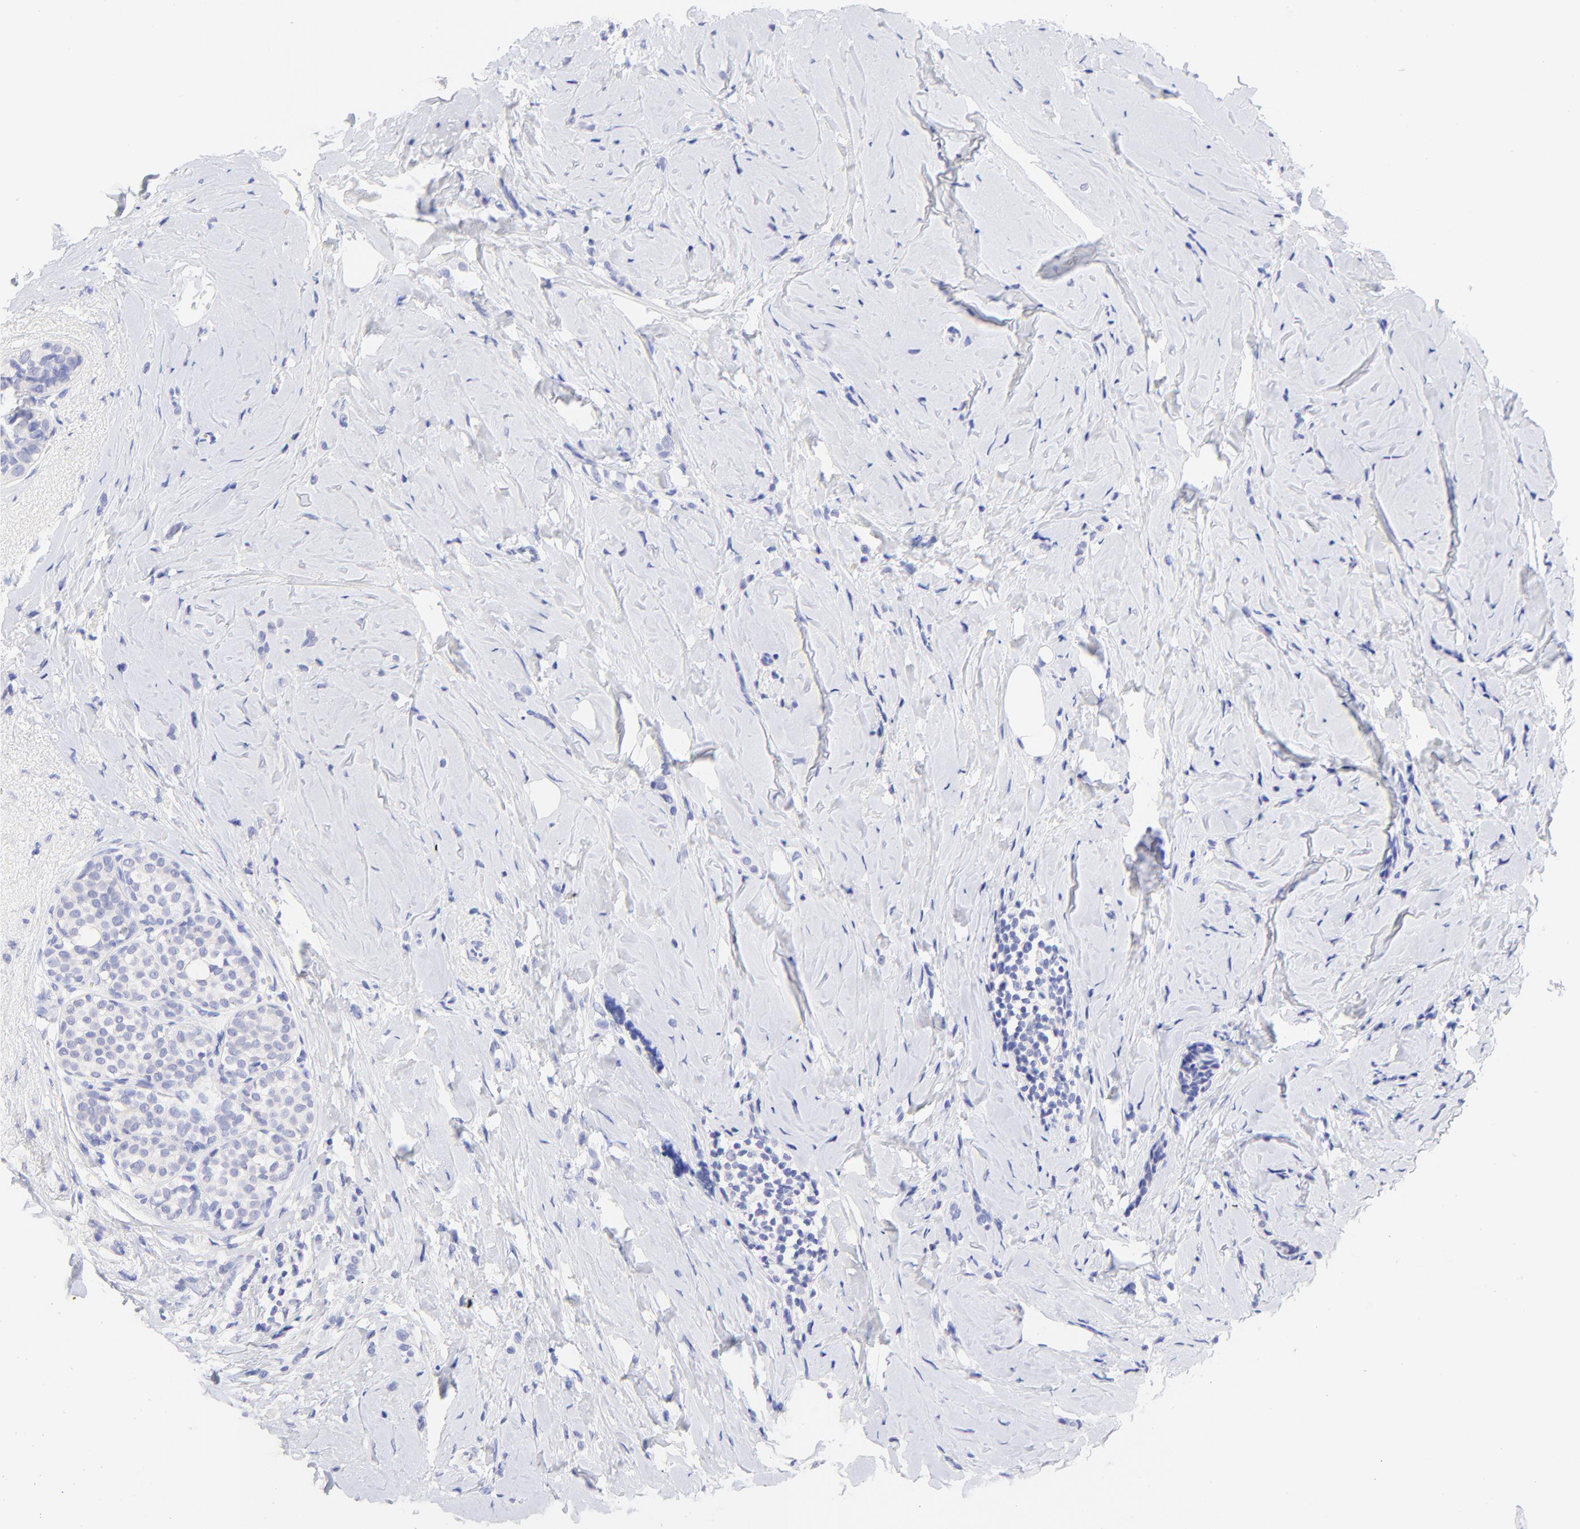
{"staining": {"intensity": "negative", "quantity": "none", "location": "none"}, "tissue": "breast cancer", "cell_type": "Tumor cells", "image_type": "cancer", "snomed": [{"axis": "morphology", "description": "Lobular carcinoma"}, {"axis": "topography", "description": "Breast"}], "caption": "IHC of breast cancer (lobular carcinoma) reveals no positivity in tumor cells.", "gene": "FRMPD3", "patient": {"sex": "female", "age": 64}}